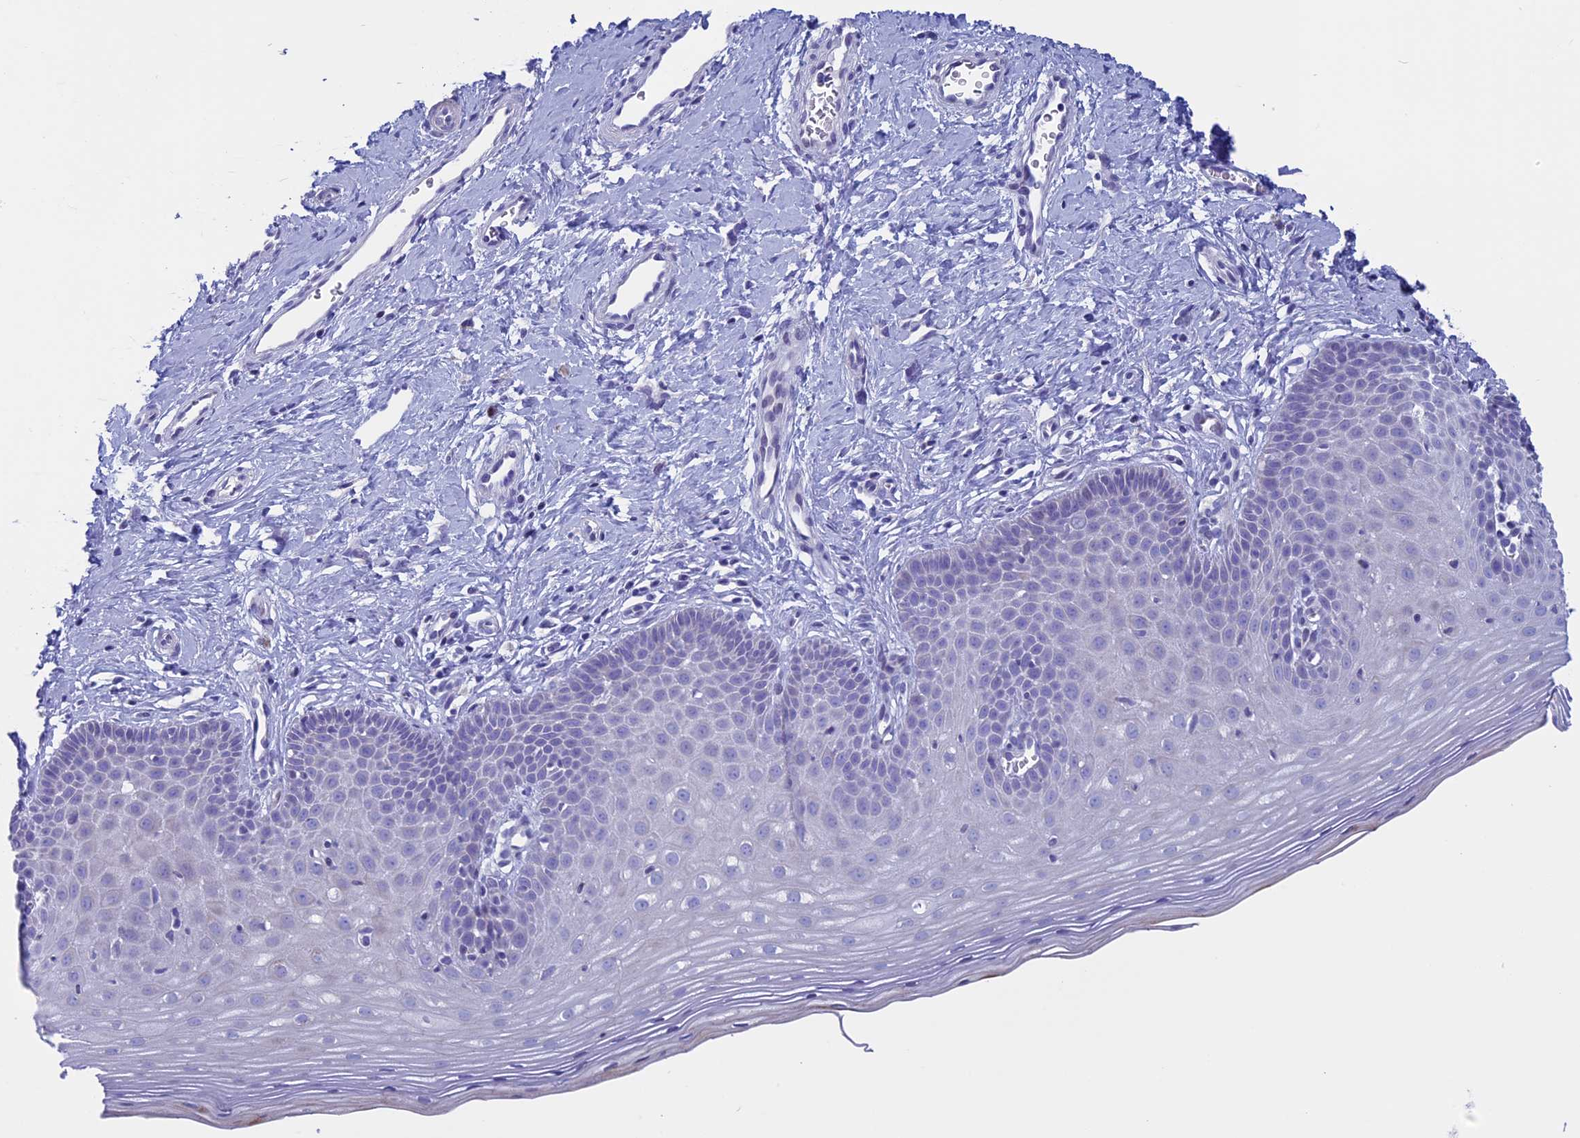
{"staining": {"intensity": "negative", "quantity": "none", "location": "none"}, "tissue": "cervix", "cell_type": "Glandular cells", "image_type": "normal", "snomed": [{"axis": "morphology", "description": "Normal tissue, NOS"}, {"axis": "topography", "description": "Cervix"}], "caption": "Immunohistochemistry (IHC) of normal human cervix displays no positivity in glandular cells. The staining is performed using DAB brown chromogen with nuclei counter-stained in using hematoxylin.", "gene": "ZNF563", "patient": {"sex": "female", "age": 36}}